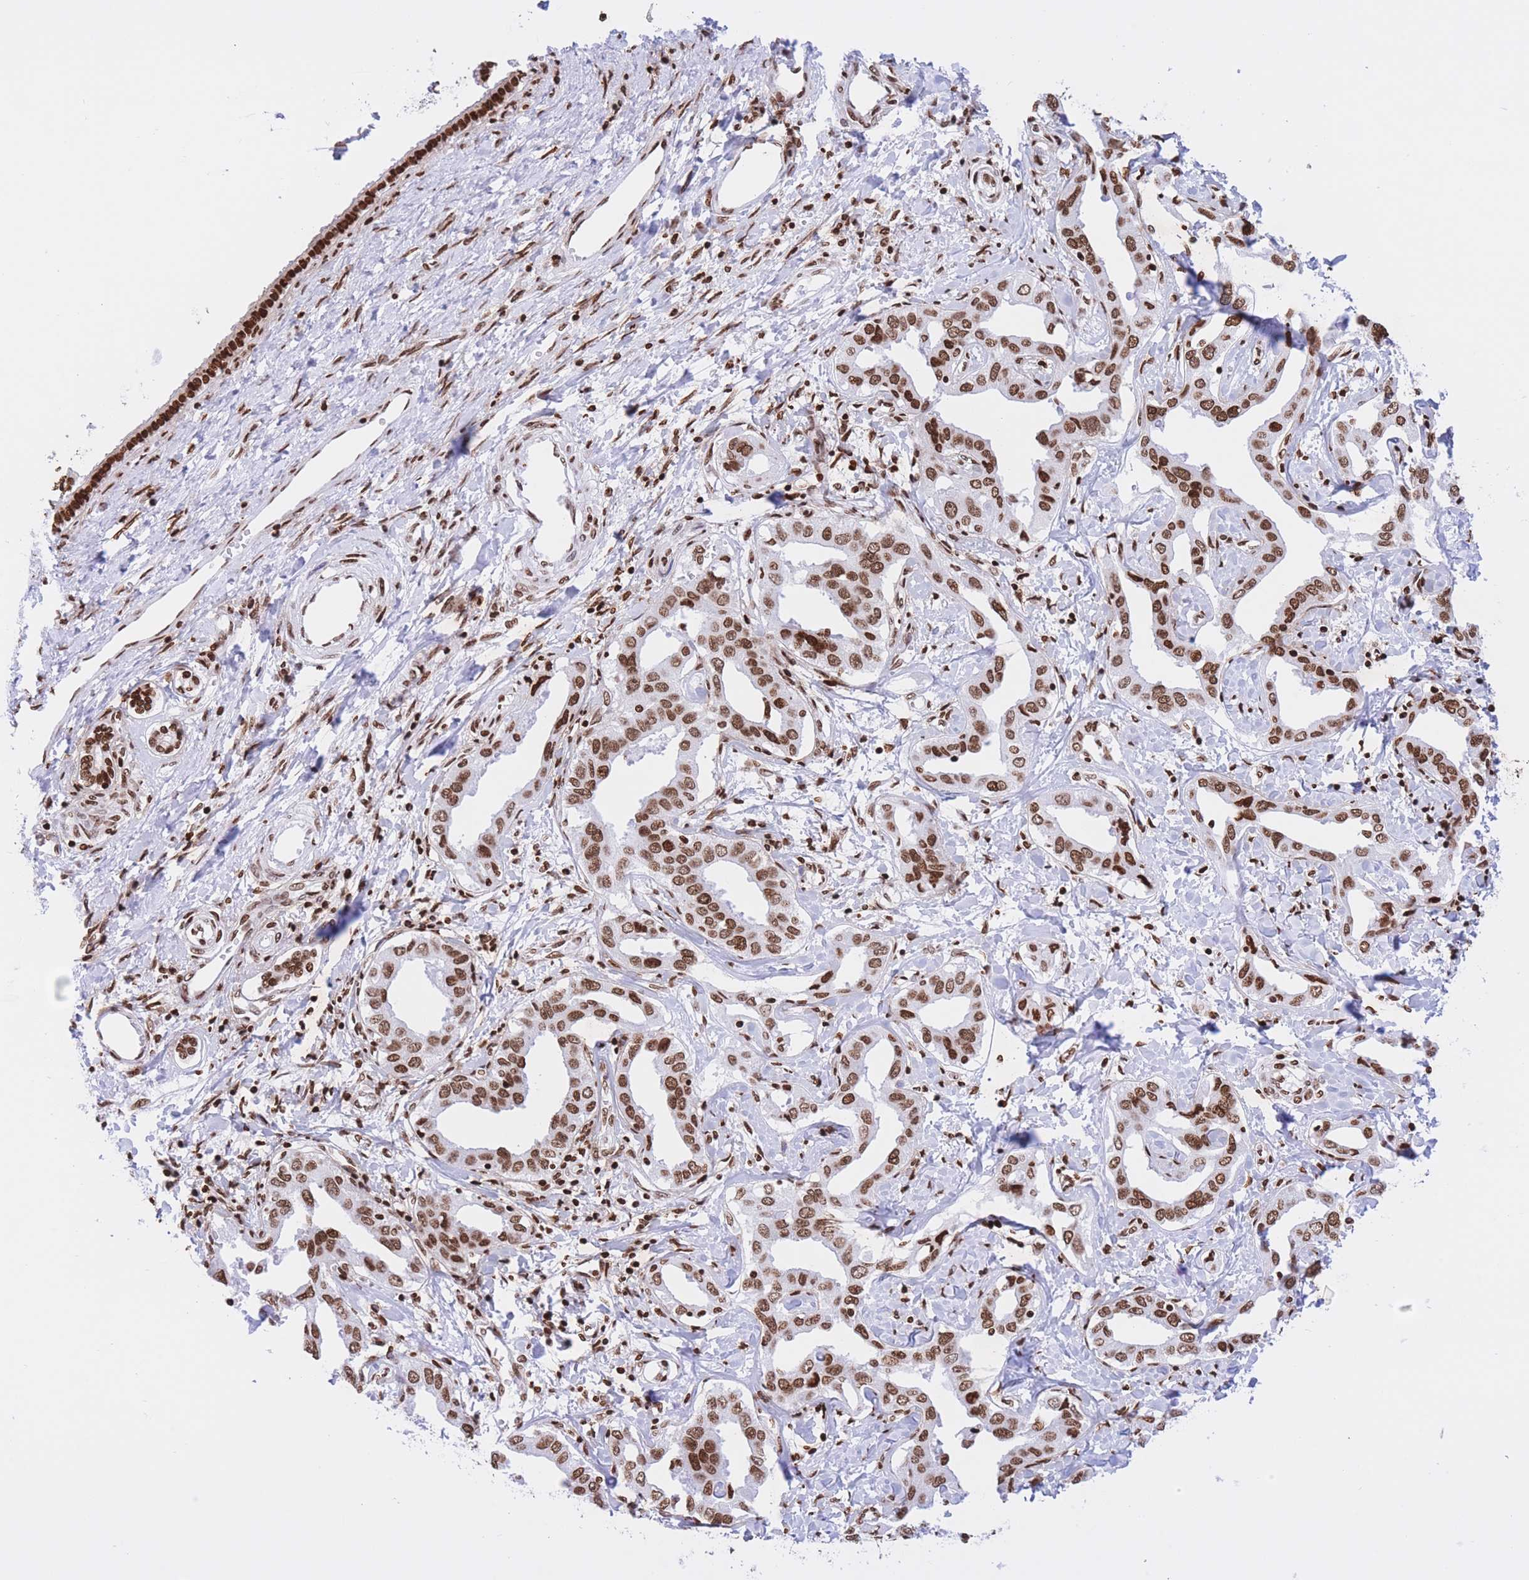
{"staining": {"intensity": "moderate", "quantity": ">75%", "location": "nuclear"}, "tissue": "liver cancer", "cell_type": "Tumor cells", "image_type": "cancer", "snomed": [{"axis": "morphology", "description": "Cholangiocarcinoma"}, {"axis": "topography", "description": "Liver"}], "caption": "Immunohistochemical staining of liver cancer (cholangiocarcinoma) shows medium levels of moderate nuclear protein staining in approximately >75% of tumor cells.", "gene": "H2BC11", "patient": {"sex": "male", "age": 59}}